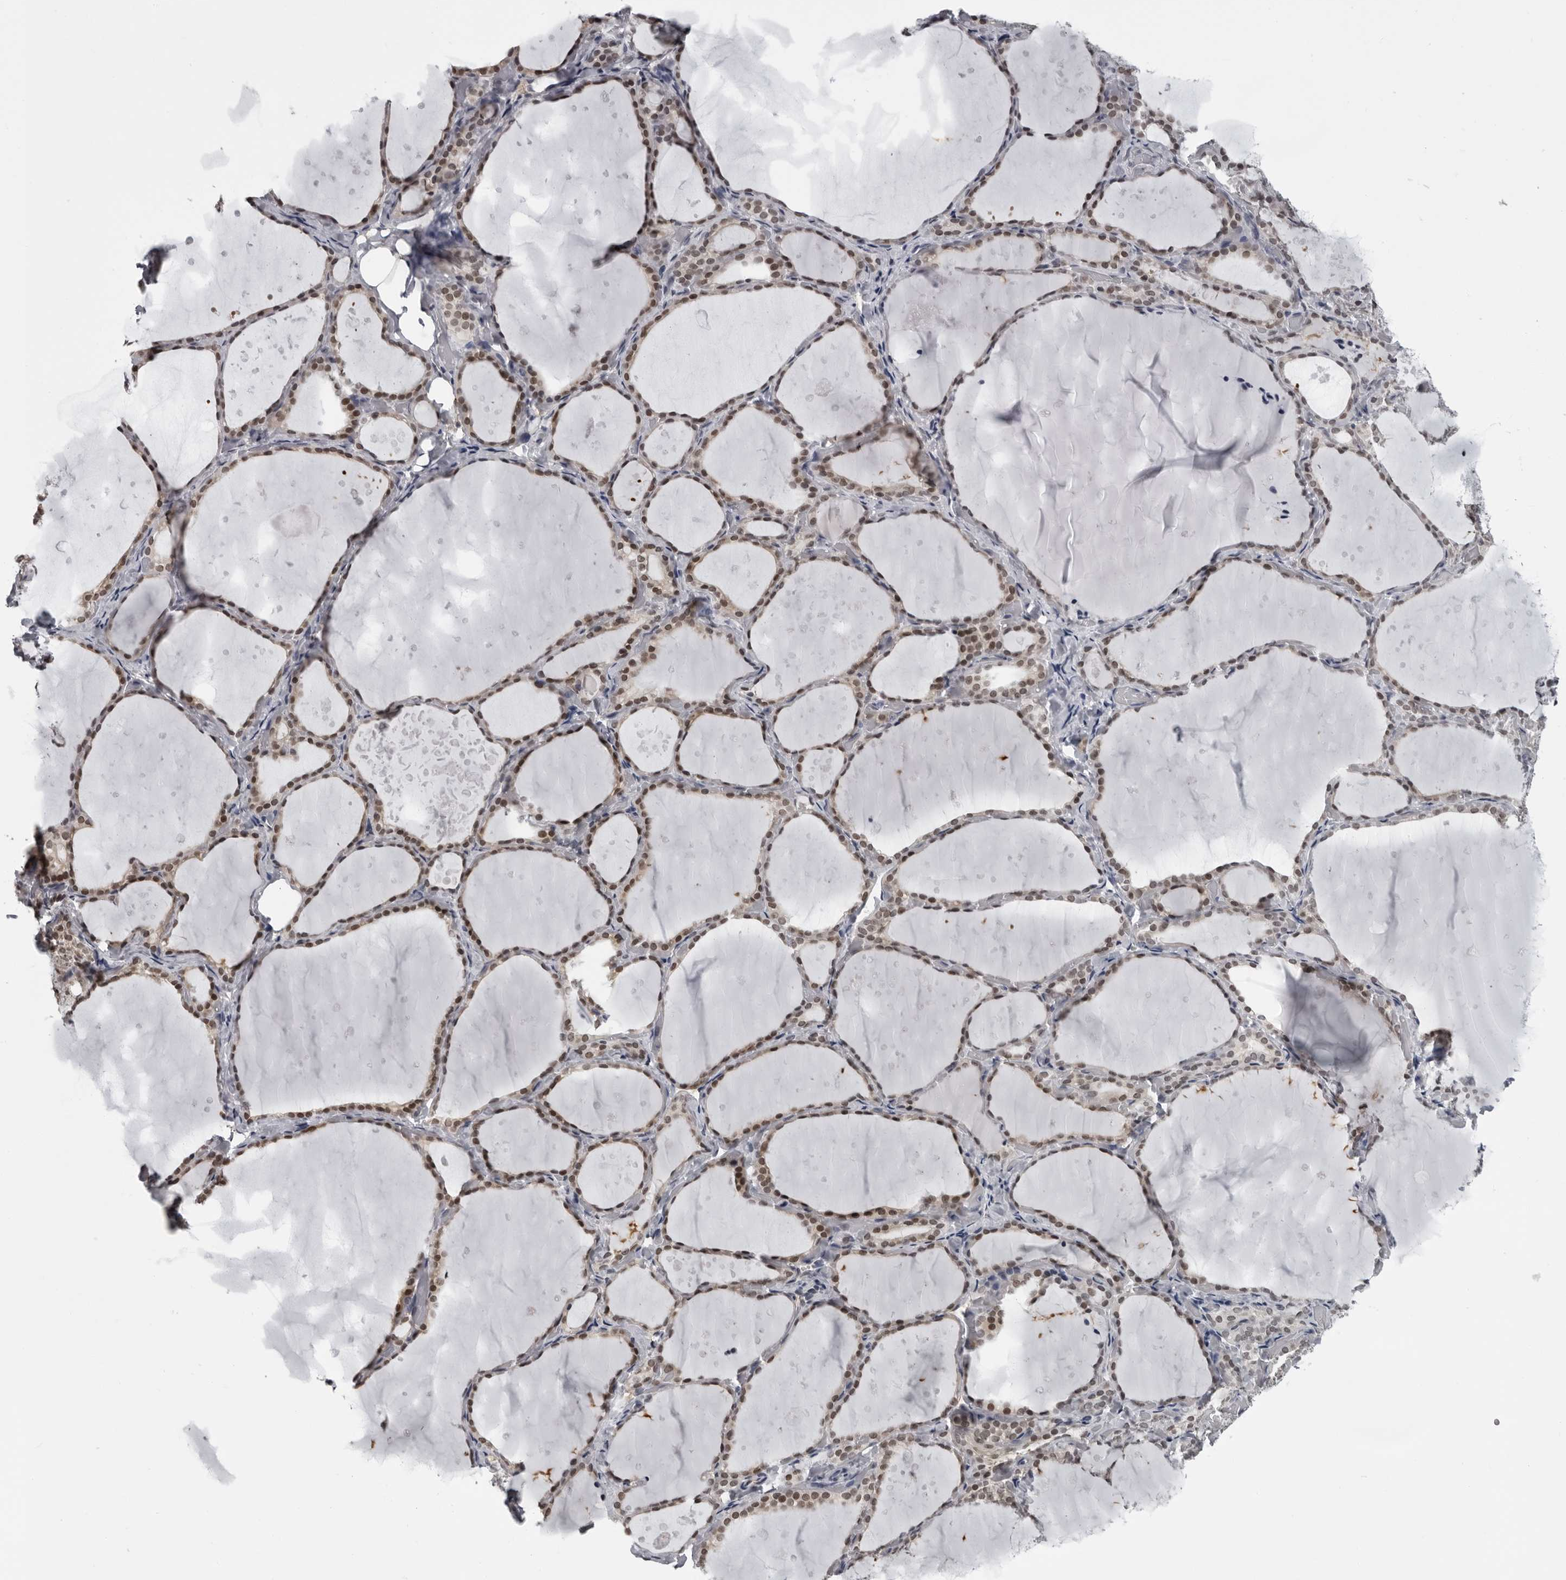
{"staining": {"intensity": "moderate", "quantity": ">75%", "location": "nuclear"}, "tissue": "thyroid gland", "cell_type": "Glandular cells", "image_type": "normal", "snomed": [{"axis": "morphology", "description": "Normal tissue, NOS"}, {"axis": "topography", "description": "Thyroid gland"}], "caption": "Thyroid gland stained with DAB IHC exhibits medium levels of moderate nuclear expression in about >75% of glandular cells. The protein is stained brown, and the nuclei are stained in blue (DAB IHC with brightfield microscopy, high magnification).", "gene": "LZIC", "patient": {"sex": "female", "age": 44}}